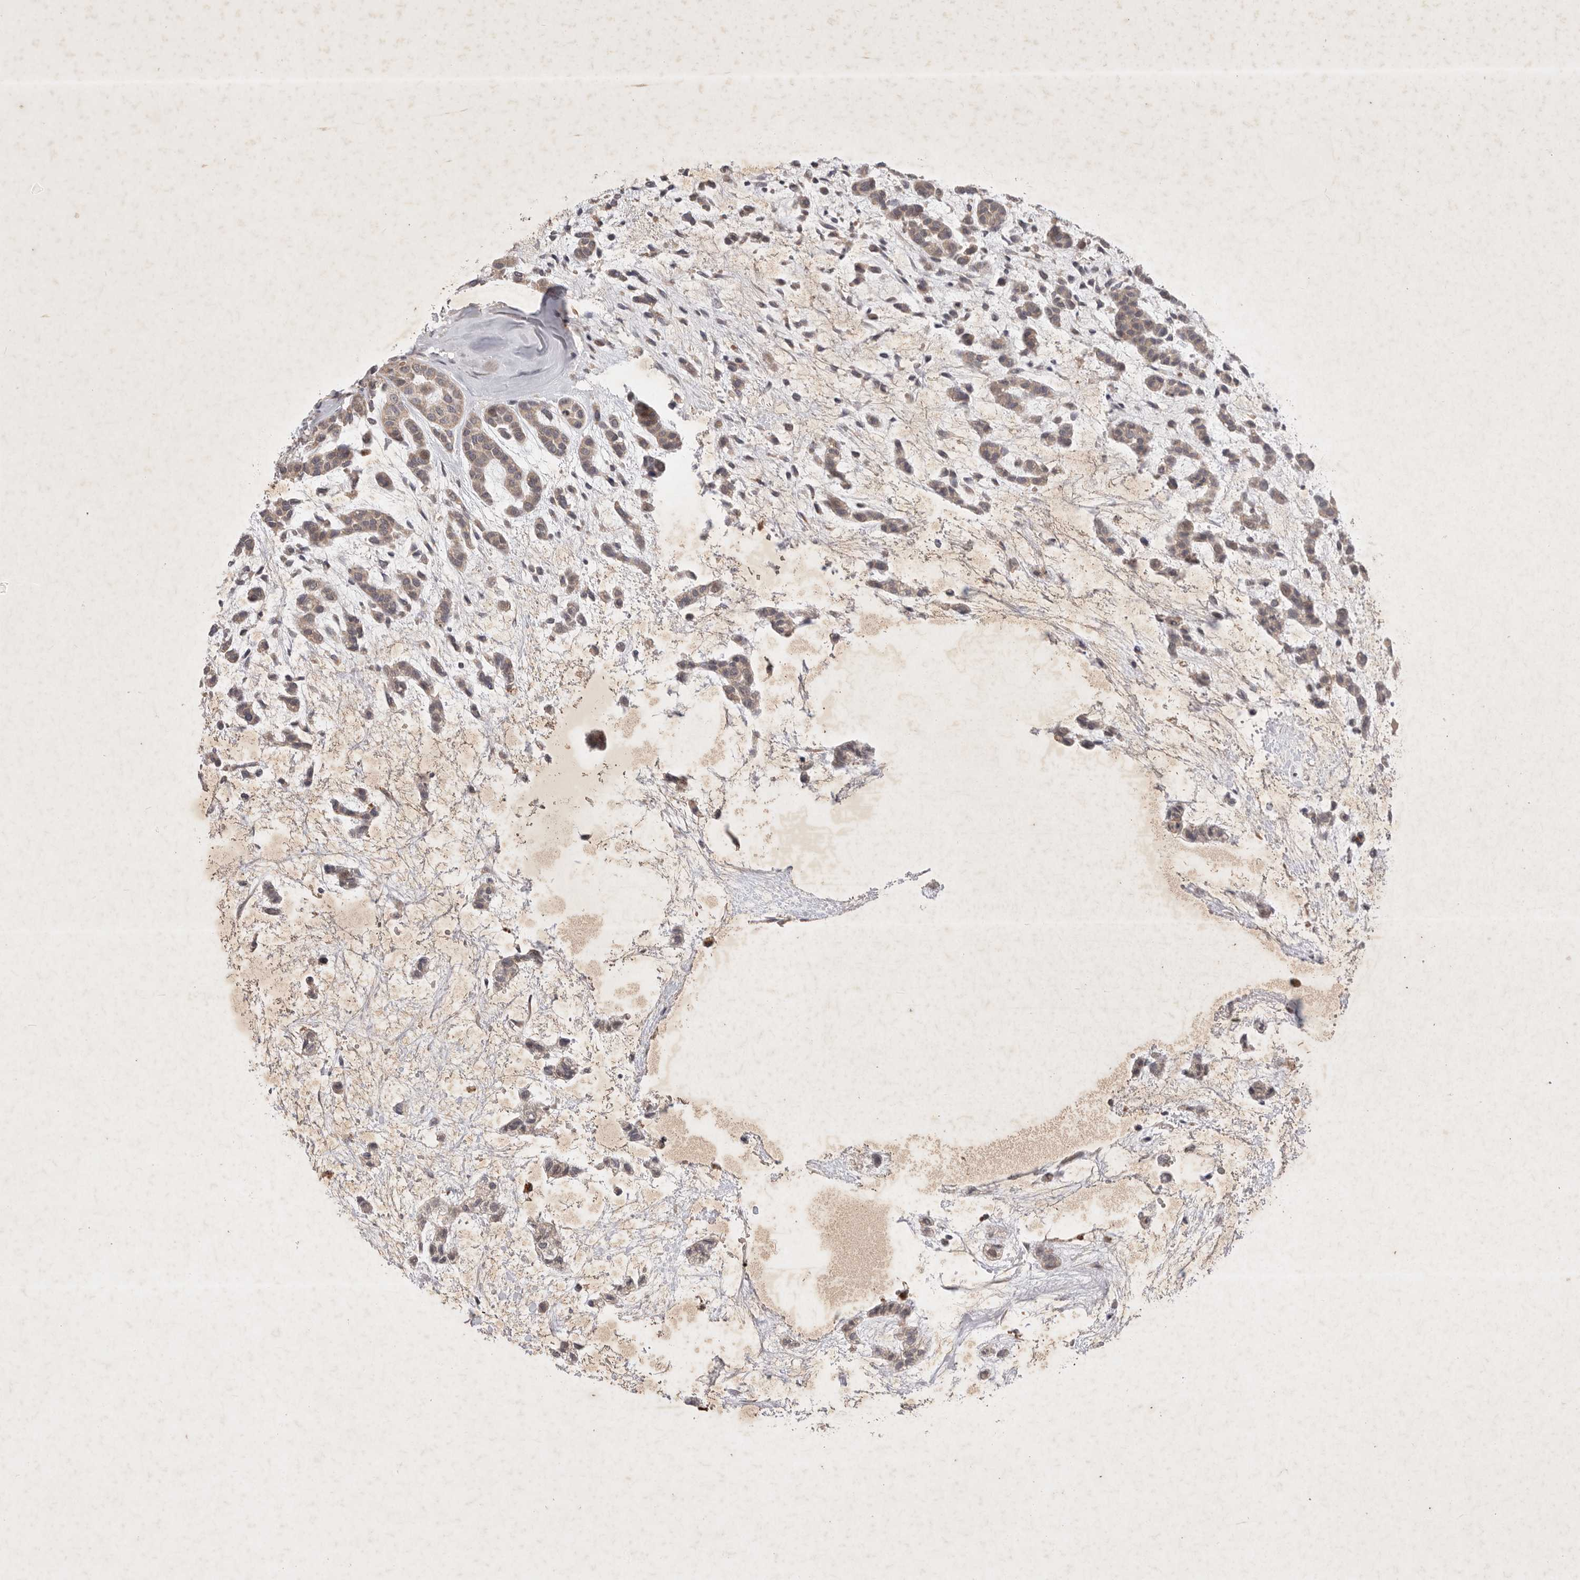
{"staining": {"intensity": "weak", "quantity": ">75%", "location": "cytoplasmic/membranous"}, "tissue": "head and neck cancer", "cell_type": "Tumor cells", "image_type": "cancer", "snomed": [{"axis": "morphology", "description": "Adenocarcinoma, NOS"}, {"axis": "morphology", "description": "Adenoma, NOS"}, {"axis": "topography", "description": "Head-Neck"}], "caption": "An IHC image of neoplastic tissue is shown. Protein staining in brown highlights weak cytoplasmic/membranous positivity in head and neck cancer within tumor cells. (brown staining indicates protein expression, while blue staining denotes nuclei).", "gene": "PTPDC1", "patient": {"sex": "female", "age": 55}}